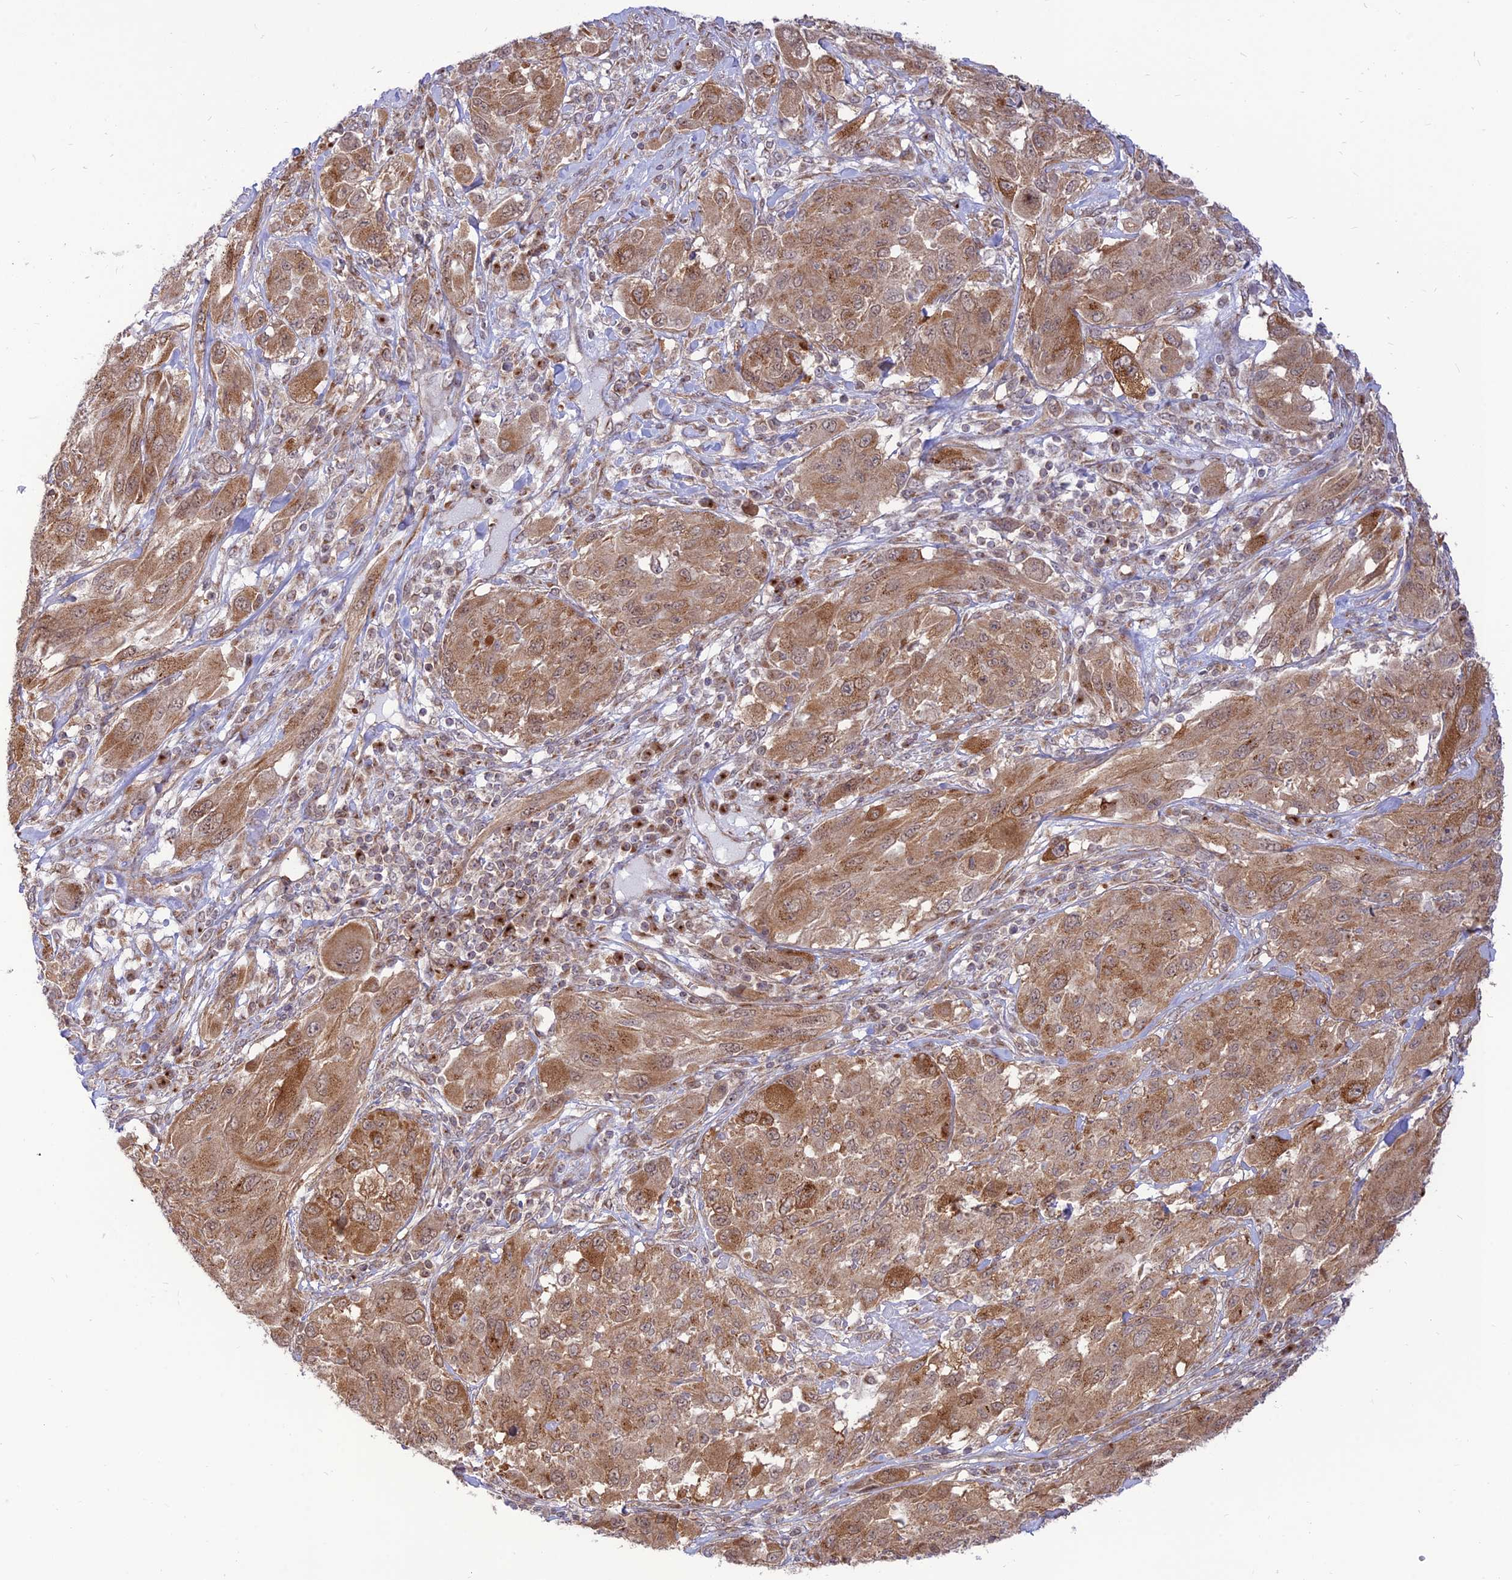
{"staining": {"intensity": "moderate", "quantity": ">75%", "location": "cytoplasmic/membranous"}, "tissue": "melanoma", "cell_type": "Tumor cells", "image_type": "cancer", "snomed": [{"axis": "morphology", "description": "Malignant melanoma, NOS"}, {"axis": "topography", "description": "Skin"}], "caption": "High-magnification brightfield microscopy of malignant melanoma stained with DAB (3,3'-diaminobenzidine) (brown) and counterstained with hematoxylin (blue). tumor cells exhibit moderate cytoplasmic/membranous positivity is identified in approximately>75% of cells.", "gene": "GOLGA3", "patient": {"sex": "female", "age": 91}}